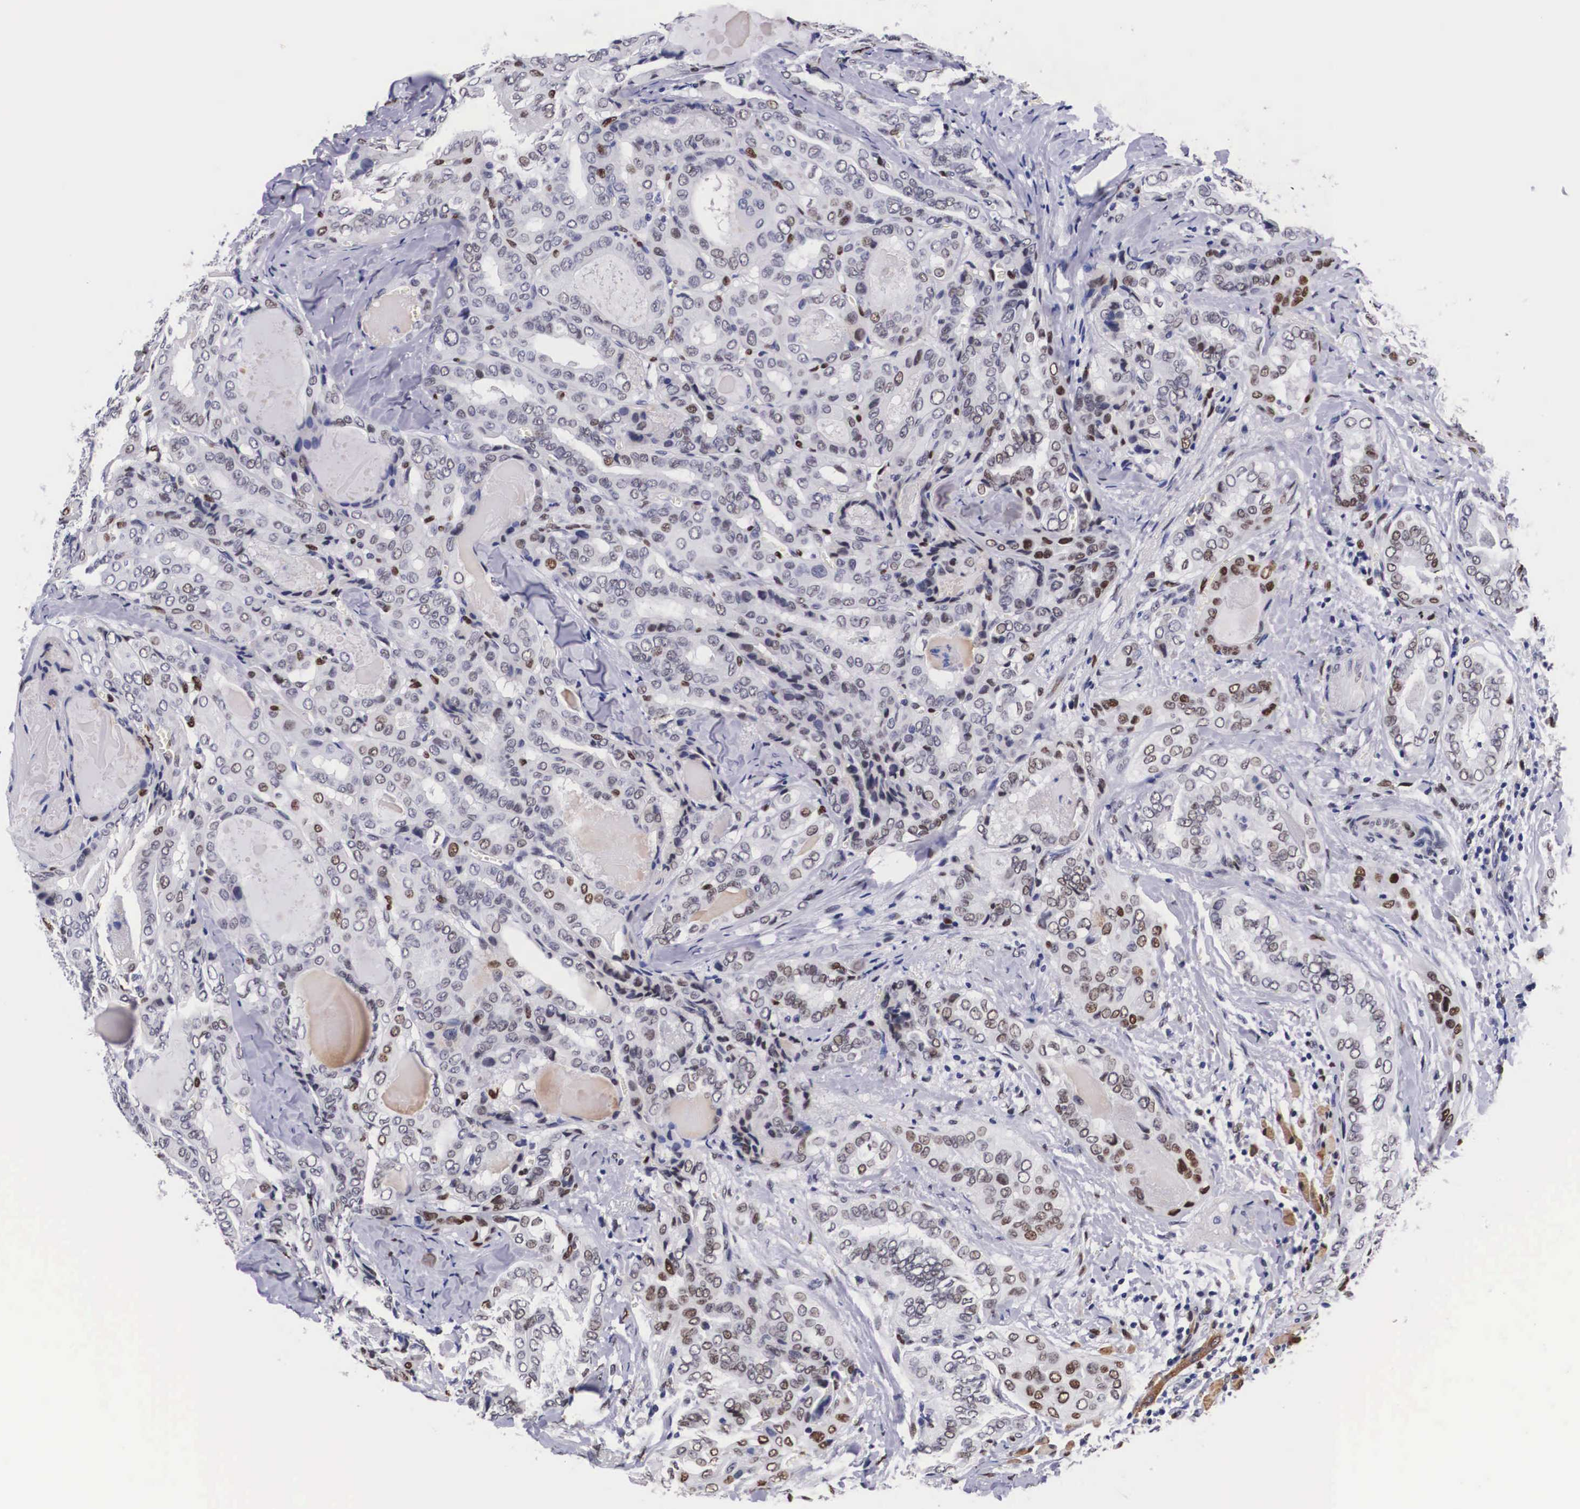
{"staining": {"intensity": "moderate", "quantity": "25%-75%", "location": "nuclear"}, "tissue": "thyroid cancer", "cell_type": "Tumor cells", "image_type": "cancer", "snomed": [{"axis": "morphology", "description": "Papillary adenocarcinoma, NOS"}, {"axis": "topography", "description": "Thyroid gland"}], "caption": "Protein staining of papillary adenocarcinoma (thyroid) tissue exhibits moderate nuclear expression in about 25%-75% of tumor cells. (DAB (3,3'-diaminobenzidine) IHC, brown staining for protein, blue staining for nuclei).", "gene": "KHDRBS3", "patient": {"sex": "female", "age": 71}}